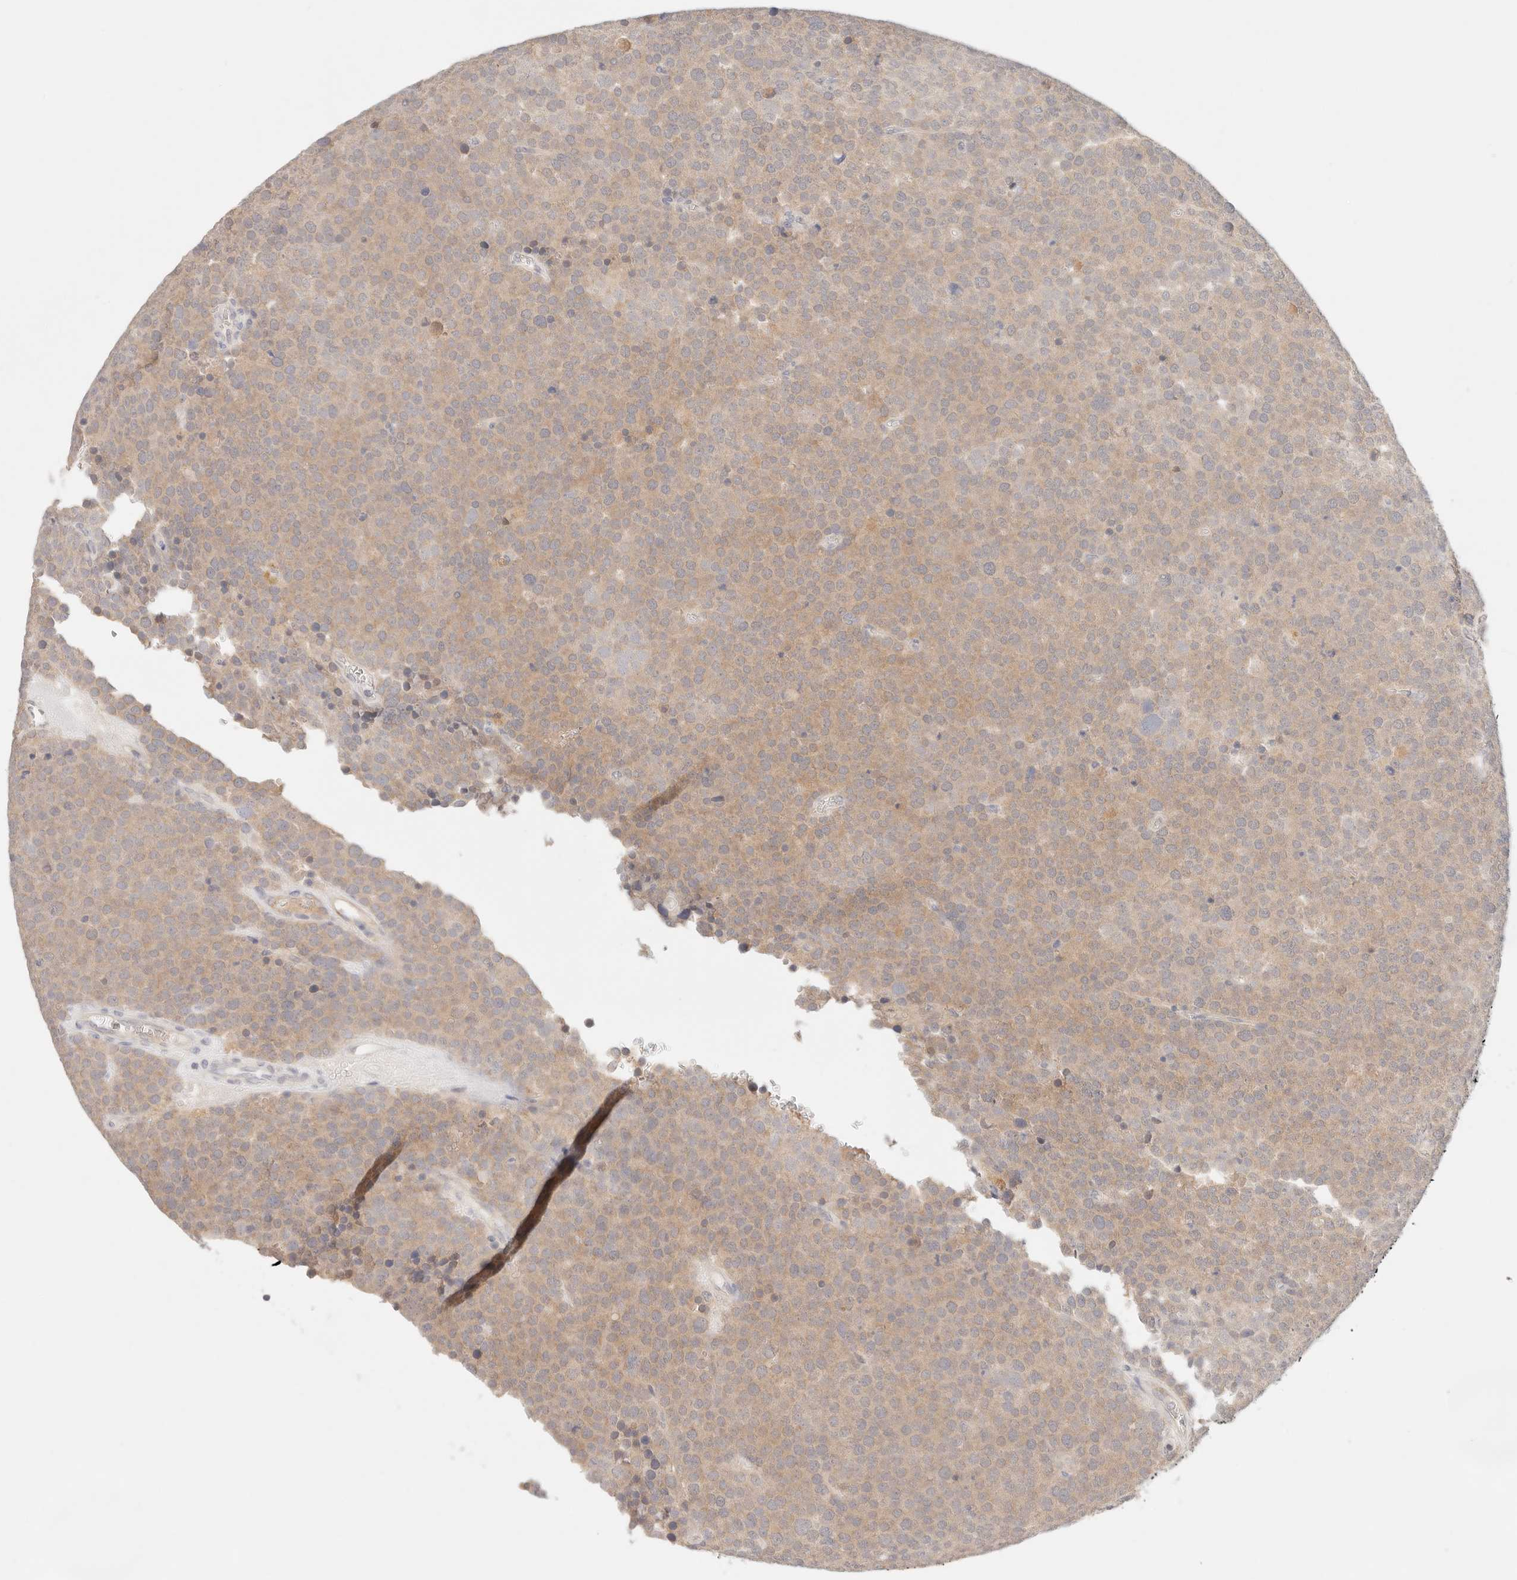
{"staining": {"intensity": "weak", "quantity": ">75%", "location": "cytoplasmic/membranous"}, "tissue": "testis cancer", "cell_type": "Tumor cells", "image_type": "cancer", "snomed": [{"axis": "morphology", "description": "Seminoma, NOS"}, {"axis": "topography", "description": "Testis"}], "caption": "Weak cytoplasmic/membranous staining is present in approximately >75% of tumor cells in testis cancer (seminoma). The staining was performed using DAB (3,3'-diaminobenzidine) to visualize the protein expression in brown, while the nuclei were stained in blue with hematoxylin (Magnification: 20x).", "gene": "SPHK1", "patient": {"sex": "male", "age": 71}}